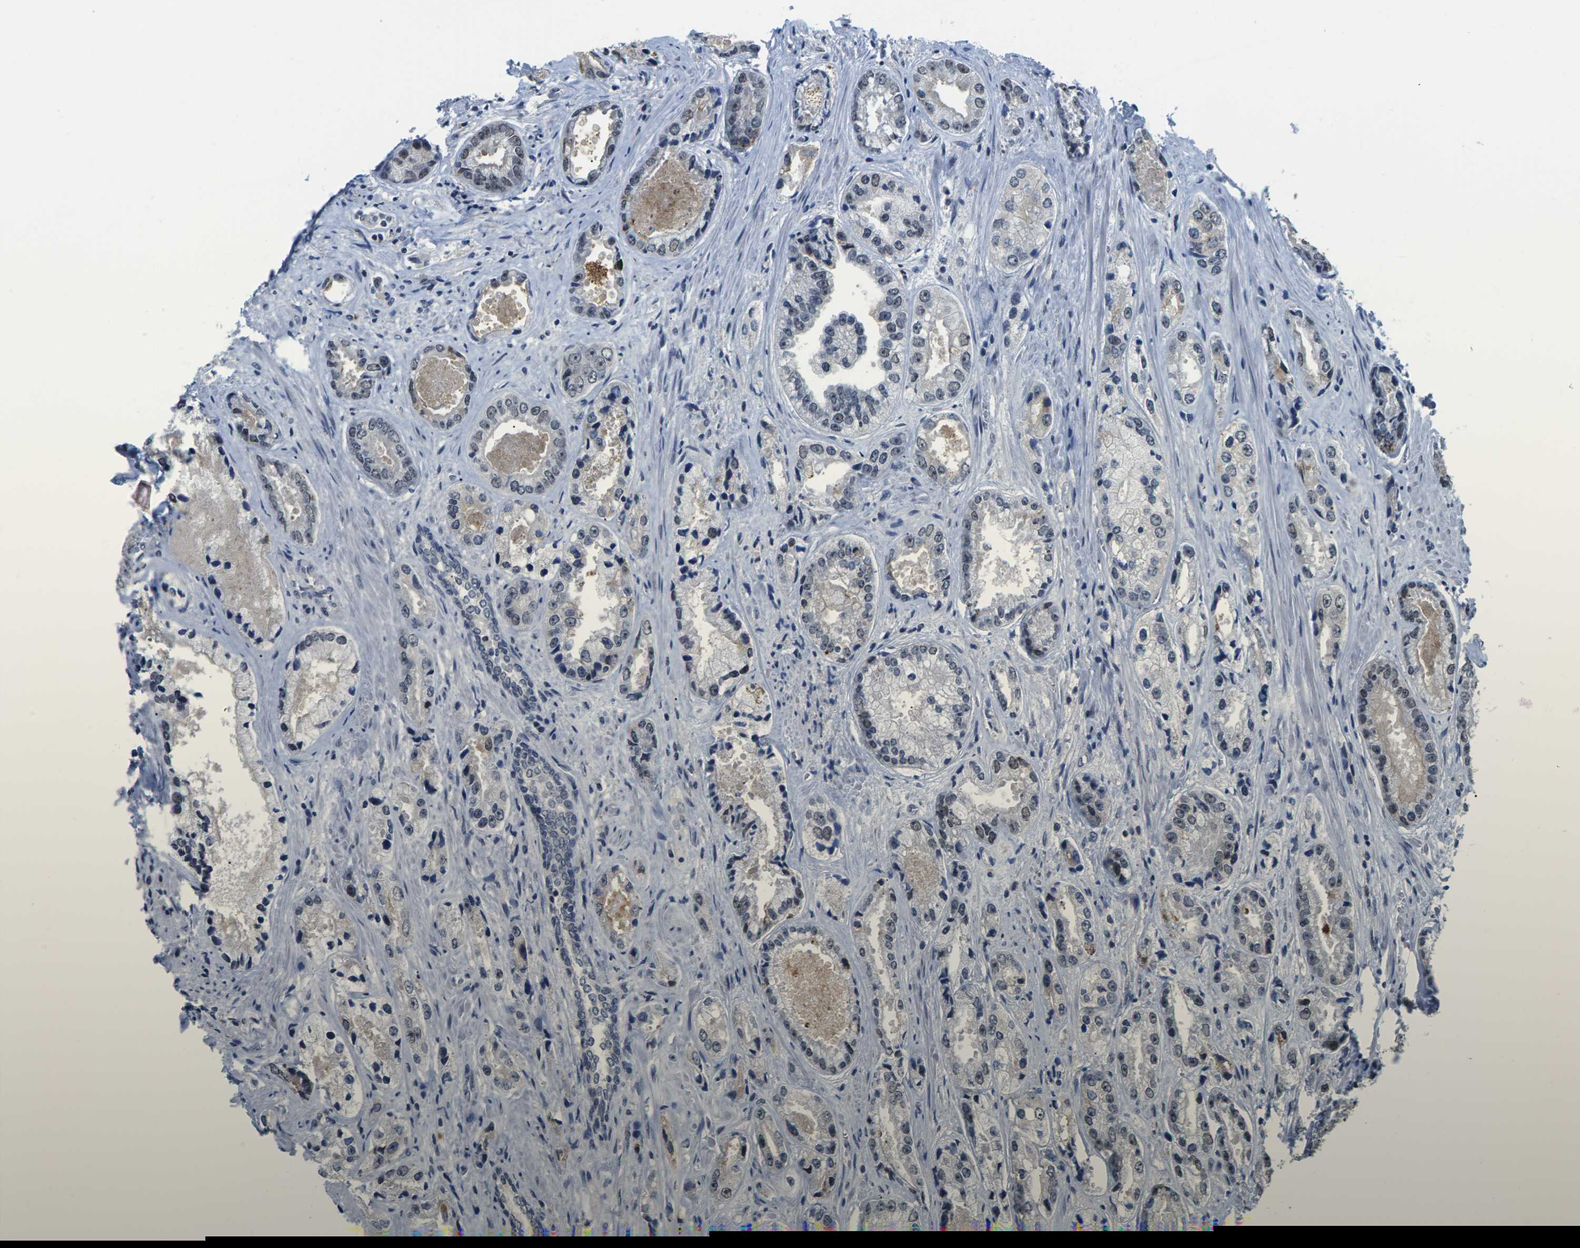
{"staining": {"intensity": "weak", "quantity": "<25%", "location": "nuclear"}, "tissue": "prostate cancer", "cell_type": "Tumor cells", "image_type": "cancer", "snomed": [{"axis": "morphology", "description": "Adenocarcinoma, High grade"}, {"axis": "topography", "description": "Prostate"}], "caption": "The image reveals no staining of tumor cells in prostate cancer (high-grade adenocarcinoma).", "gene": "NSRP1", "patient": {"sex": "male", "age": 61}}